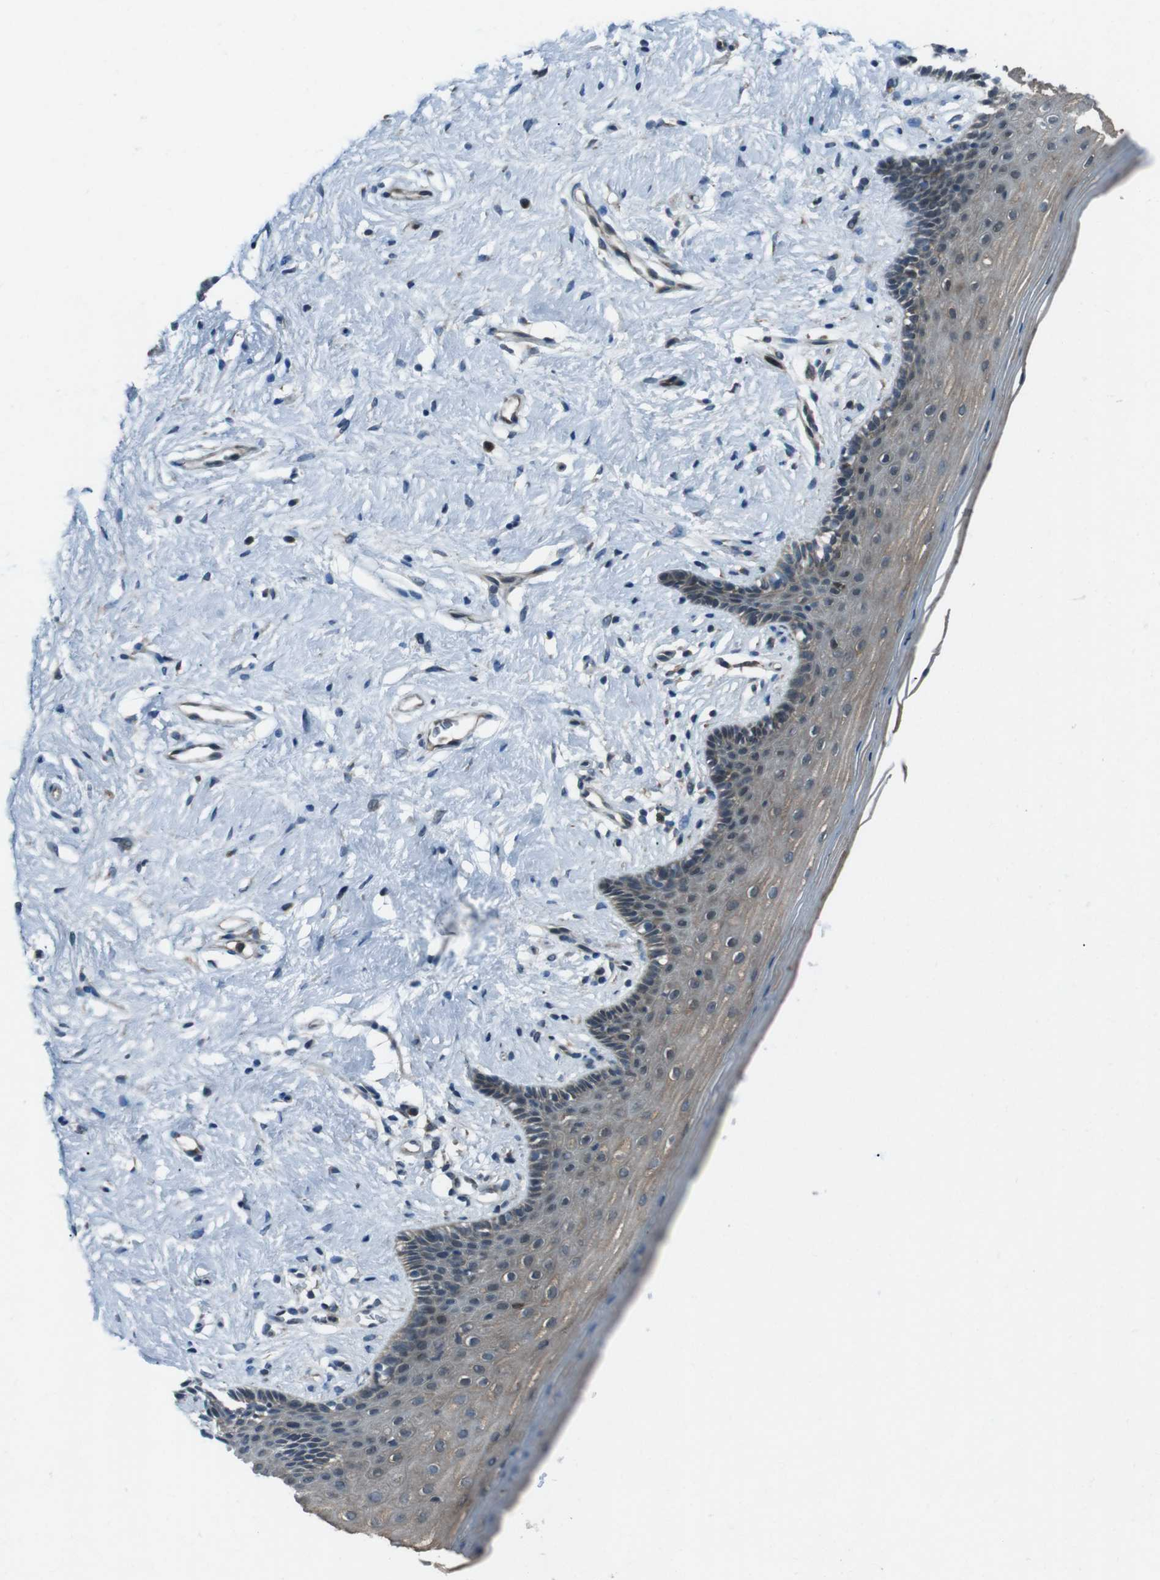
{"staining": {"intensity": "weak", "quantity": ">75%", "location": "cytoplasmic/membranous"}, "tissue": "vagina", "cell_type": "Squamous epithelial cells", "image_type": "normal", "snomed": [{"axis": "morphology", "description": "Normal tissue, NOS"}, {"axis": "topography", "description": "Vagina"}], "caption": "A micrograph showing weak cytoplasmic/membranous positivity in approximately >75% of squamous epithelial cells in unremarkable vagina, as visualized by brown immunohistochemical staining.", "gene": "SLC27A4", "patient": {"sex": "female", "age": 44}}